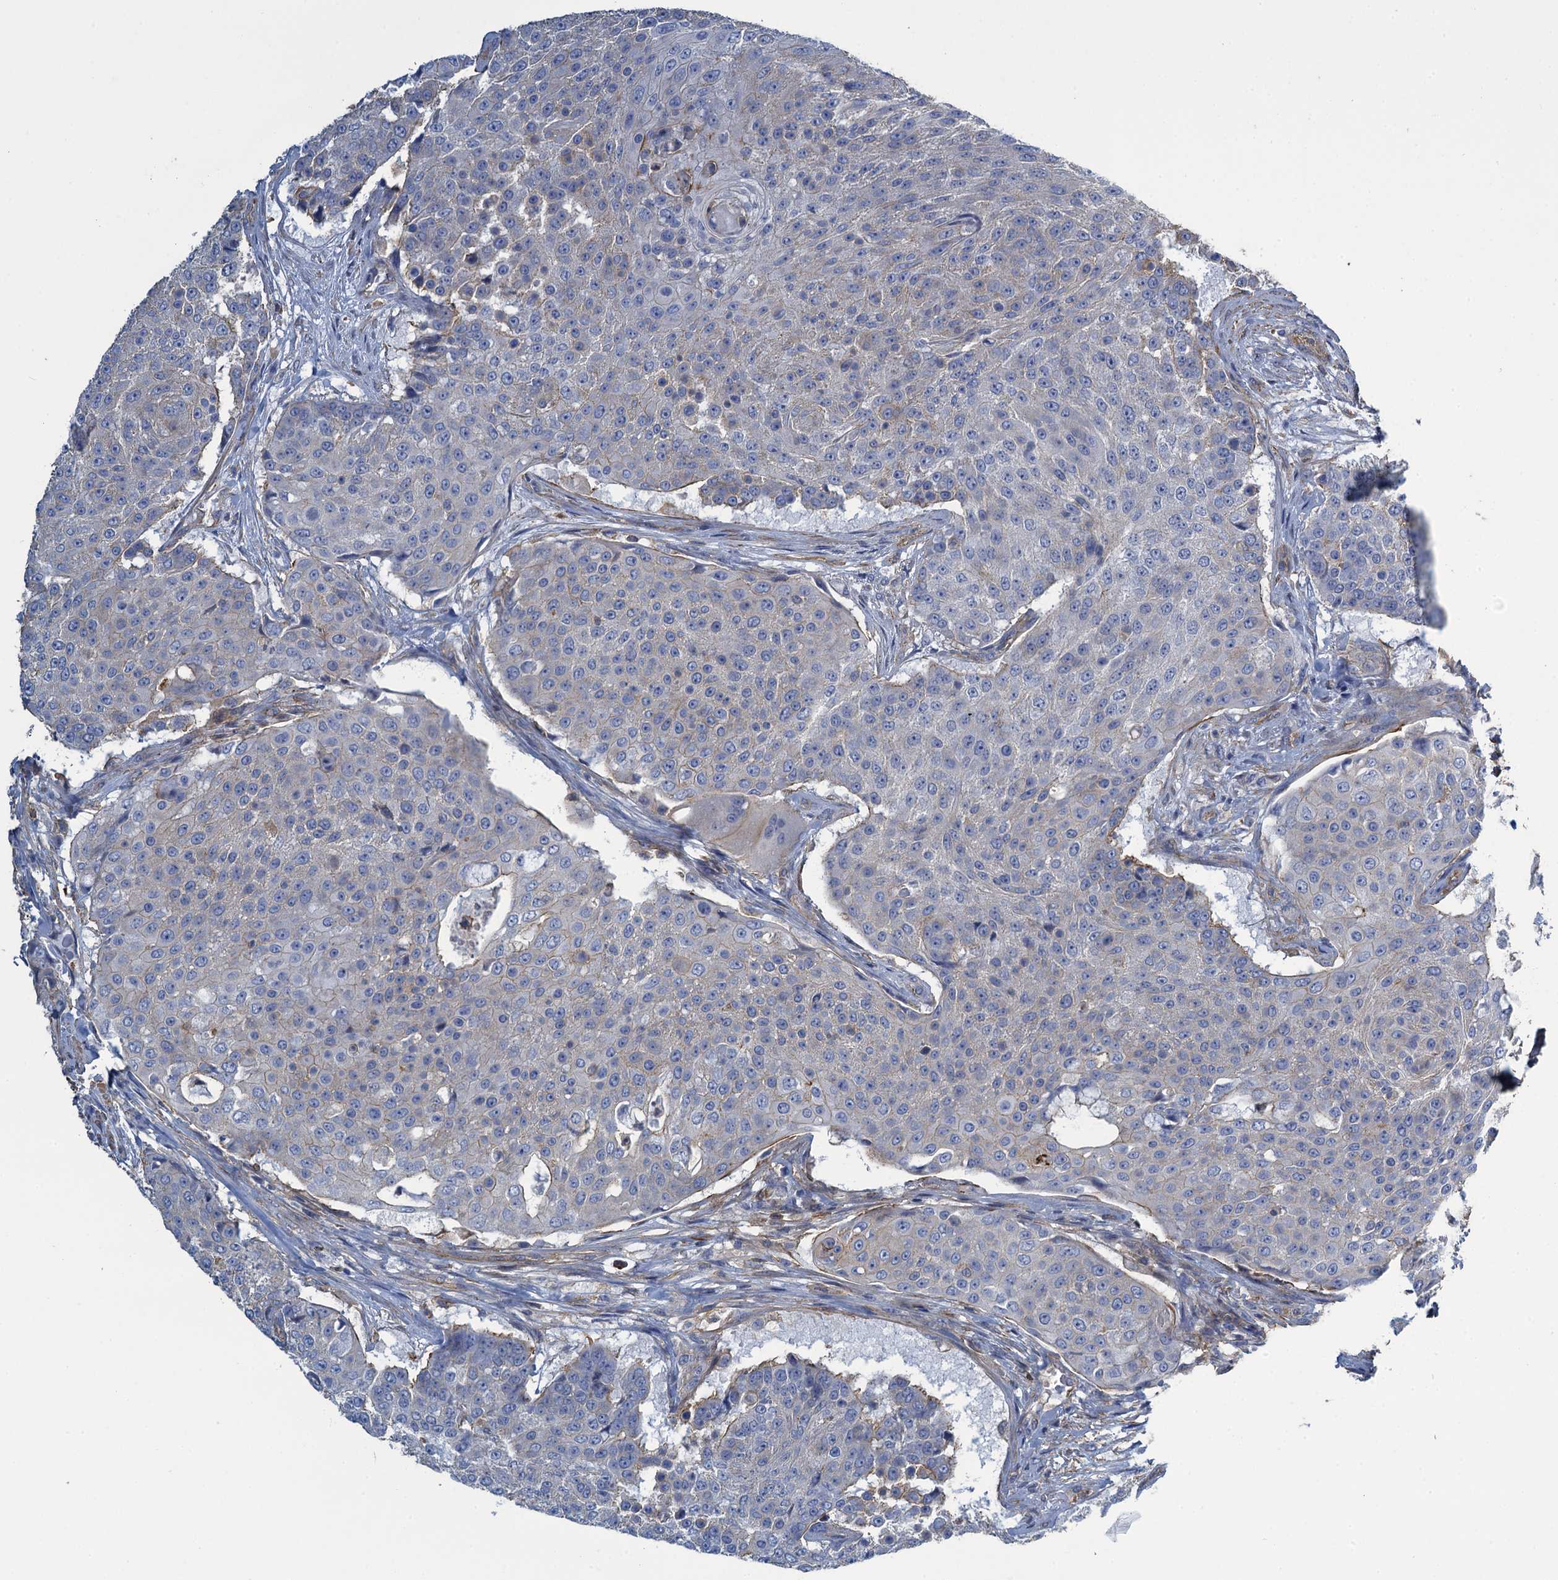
{"staining": {"intensity": "negative", "quantity": "none", "location": "none"}, "tissue": "urothelial cancer", "cell_type": "Tumor cells", "image_type": "cancer", "snomed": [{"axis": "morphology", "description": "Urothelial carcinoma, High grade"}, {"axis": "topography", "description": "Urinary bladder"}], "caption": "Immunohistochemistry (IHC) micrograph of neoplastic tissue: human urothelial cancer stained with DAB shows no significant protein staining in tumor cells.", "gene": "PROSER2", "patient": {"sex": "female", "age": 63}}